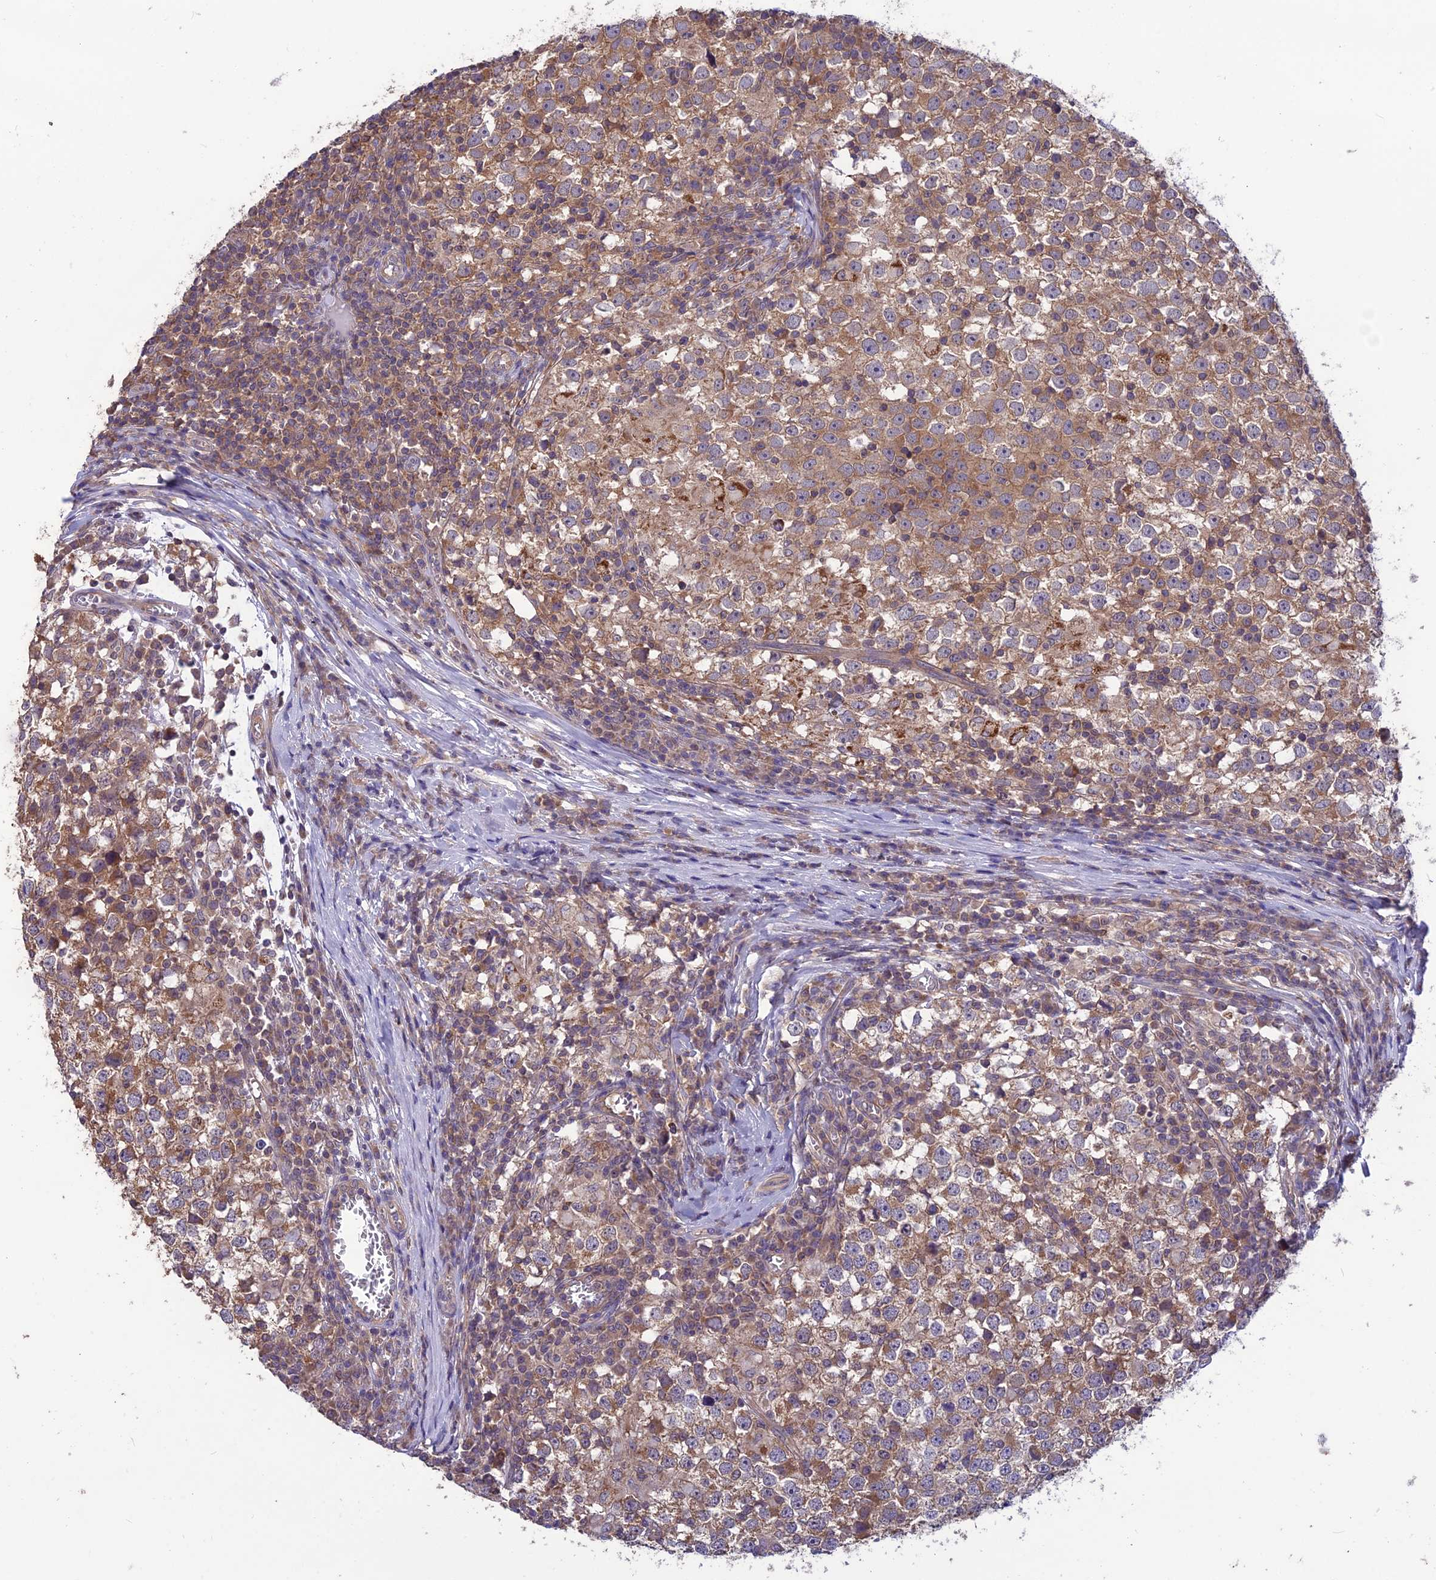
{"staining": {"intensity": "moderate", "quantity": "25%-75%", "location": "cytoplasmic/membranous"}, "tissue": "testis cancer", "cell_type": "Tumor cells", "image_type": "cancer", "snomed": [{"axis": "morphology", "description": "Seminoma, NOS"}, {"axis": "topography", "description": "Testis"}], "caption": "This image shows immunohistochemistry (IHC) staining of testis seminoma, with medium moderate cytoplasmic/membranous expression in approximately 25%-75% of tumor cells.", "gene": "PSMF1", "patient": {"sex": "male", "age": 65}}